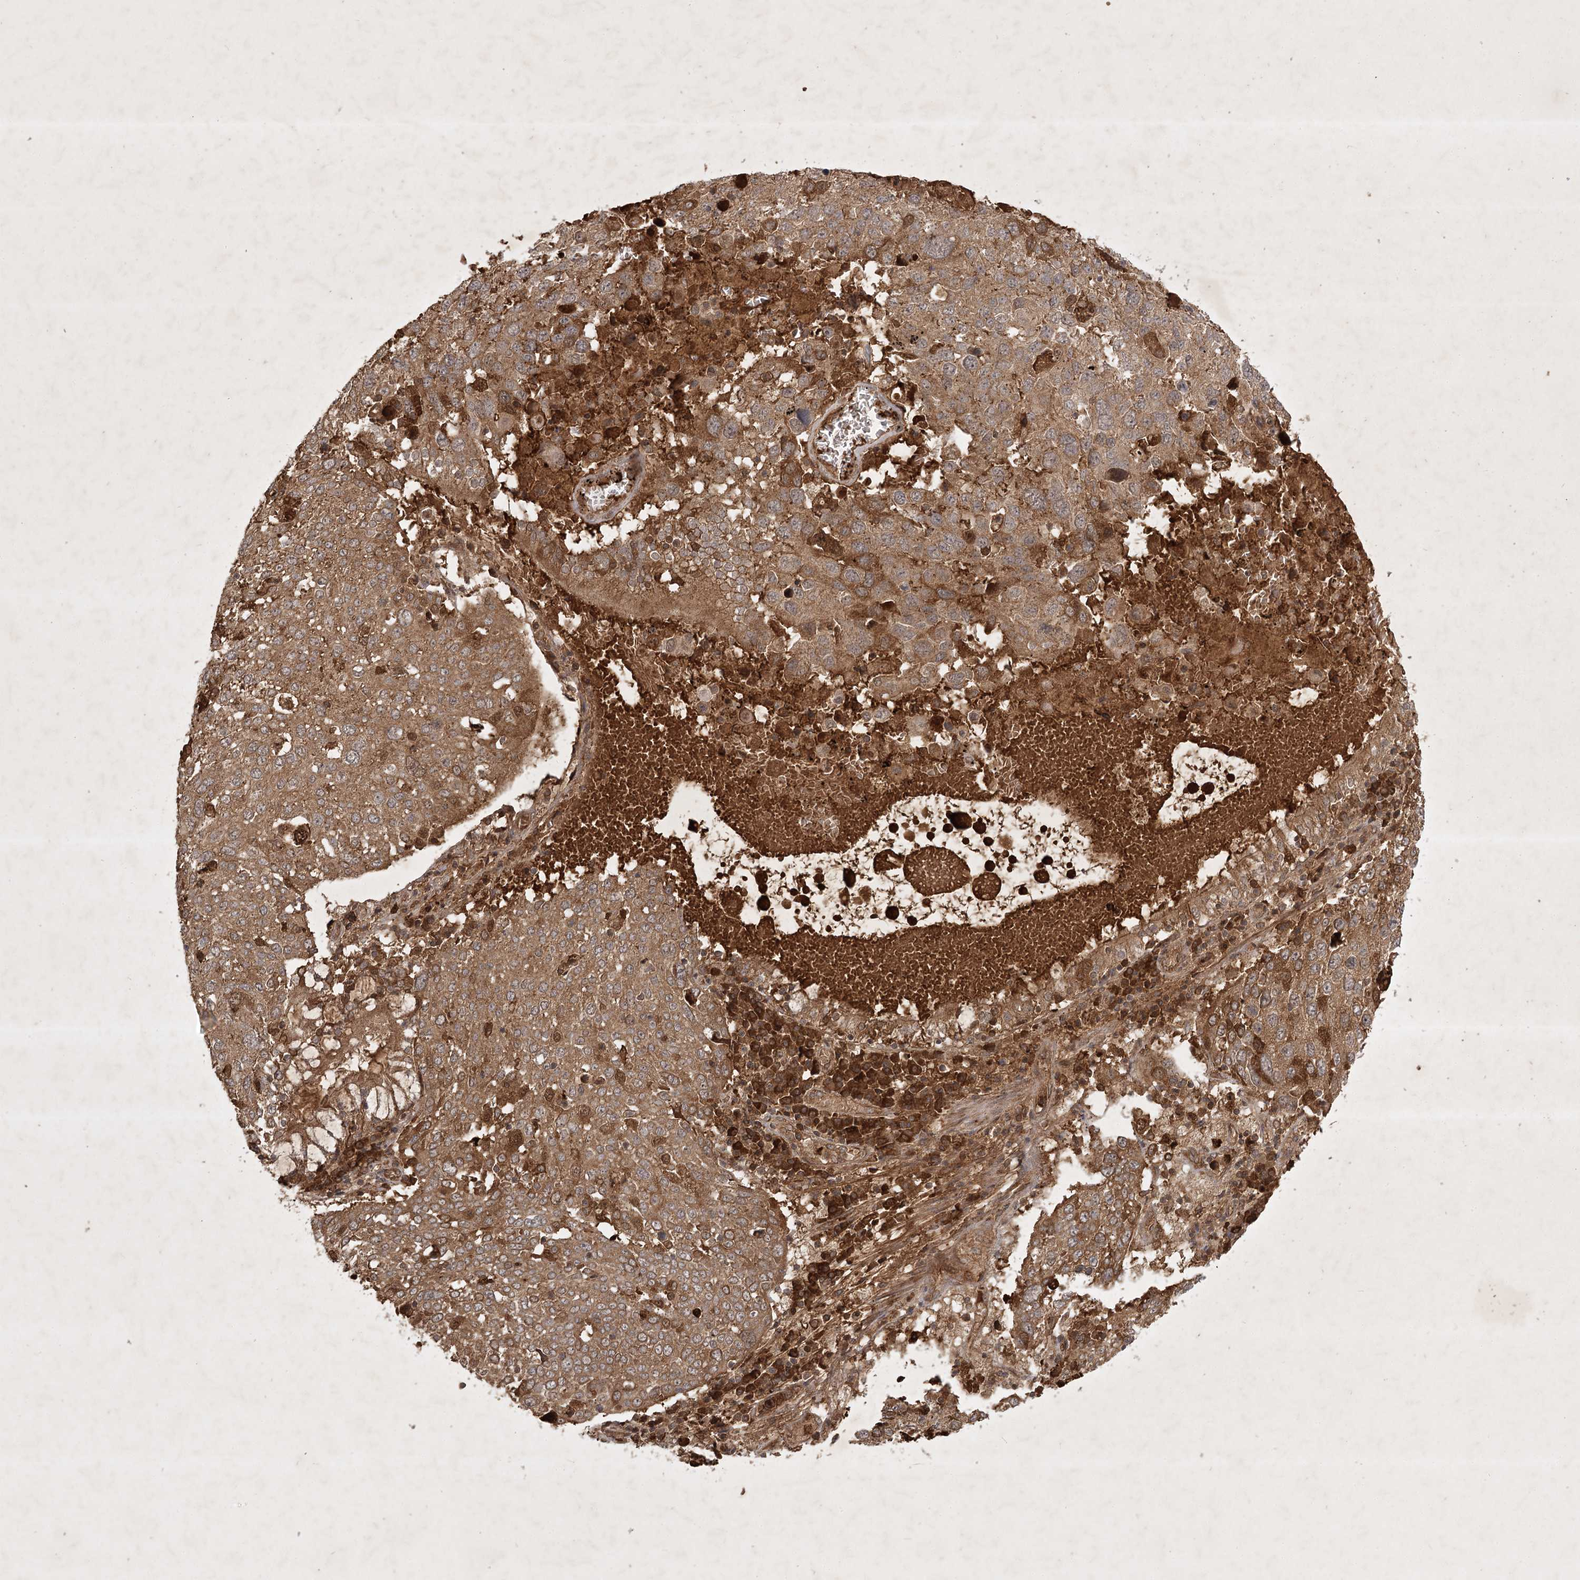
{"staining": {"intensity": "moderate", "quantity": ">75%", "location": "cytoplasmic/membranous"}, "tissue": "lung cancer", "cell_type": "Tumor cells", "image_type": "cancer", "snomed": [{"axis": "morphology", "description": "Squamous cell carcinoma, NOS"}, {"axis": "topography", "description": "Lung"}], "caption": "There is medium levels of moderate cytoplasmic/membranous expression in tumor cells of lung squamous cell carcinoma, as demonstrated by immunohistochemical staining (brown color).", "gene": "ARL13A", "patient": {"sex": "male", "age": 65}}